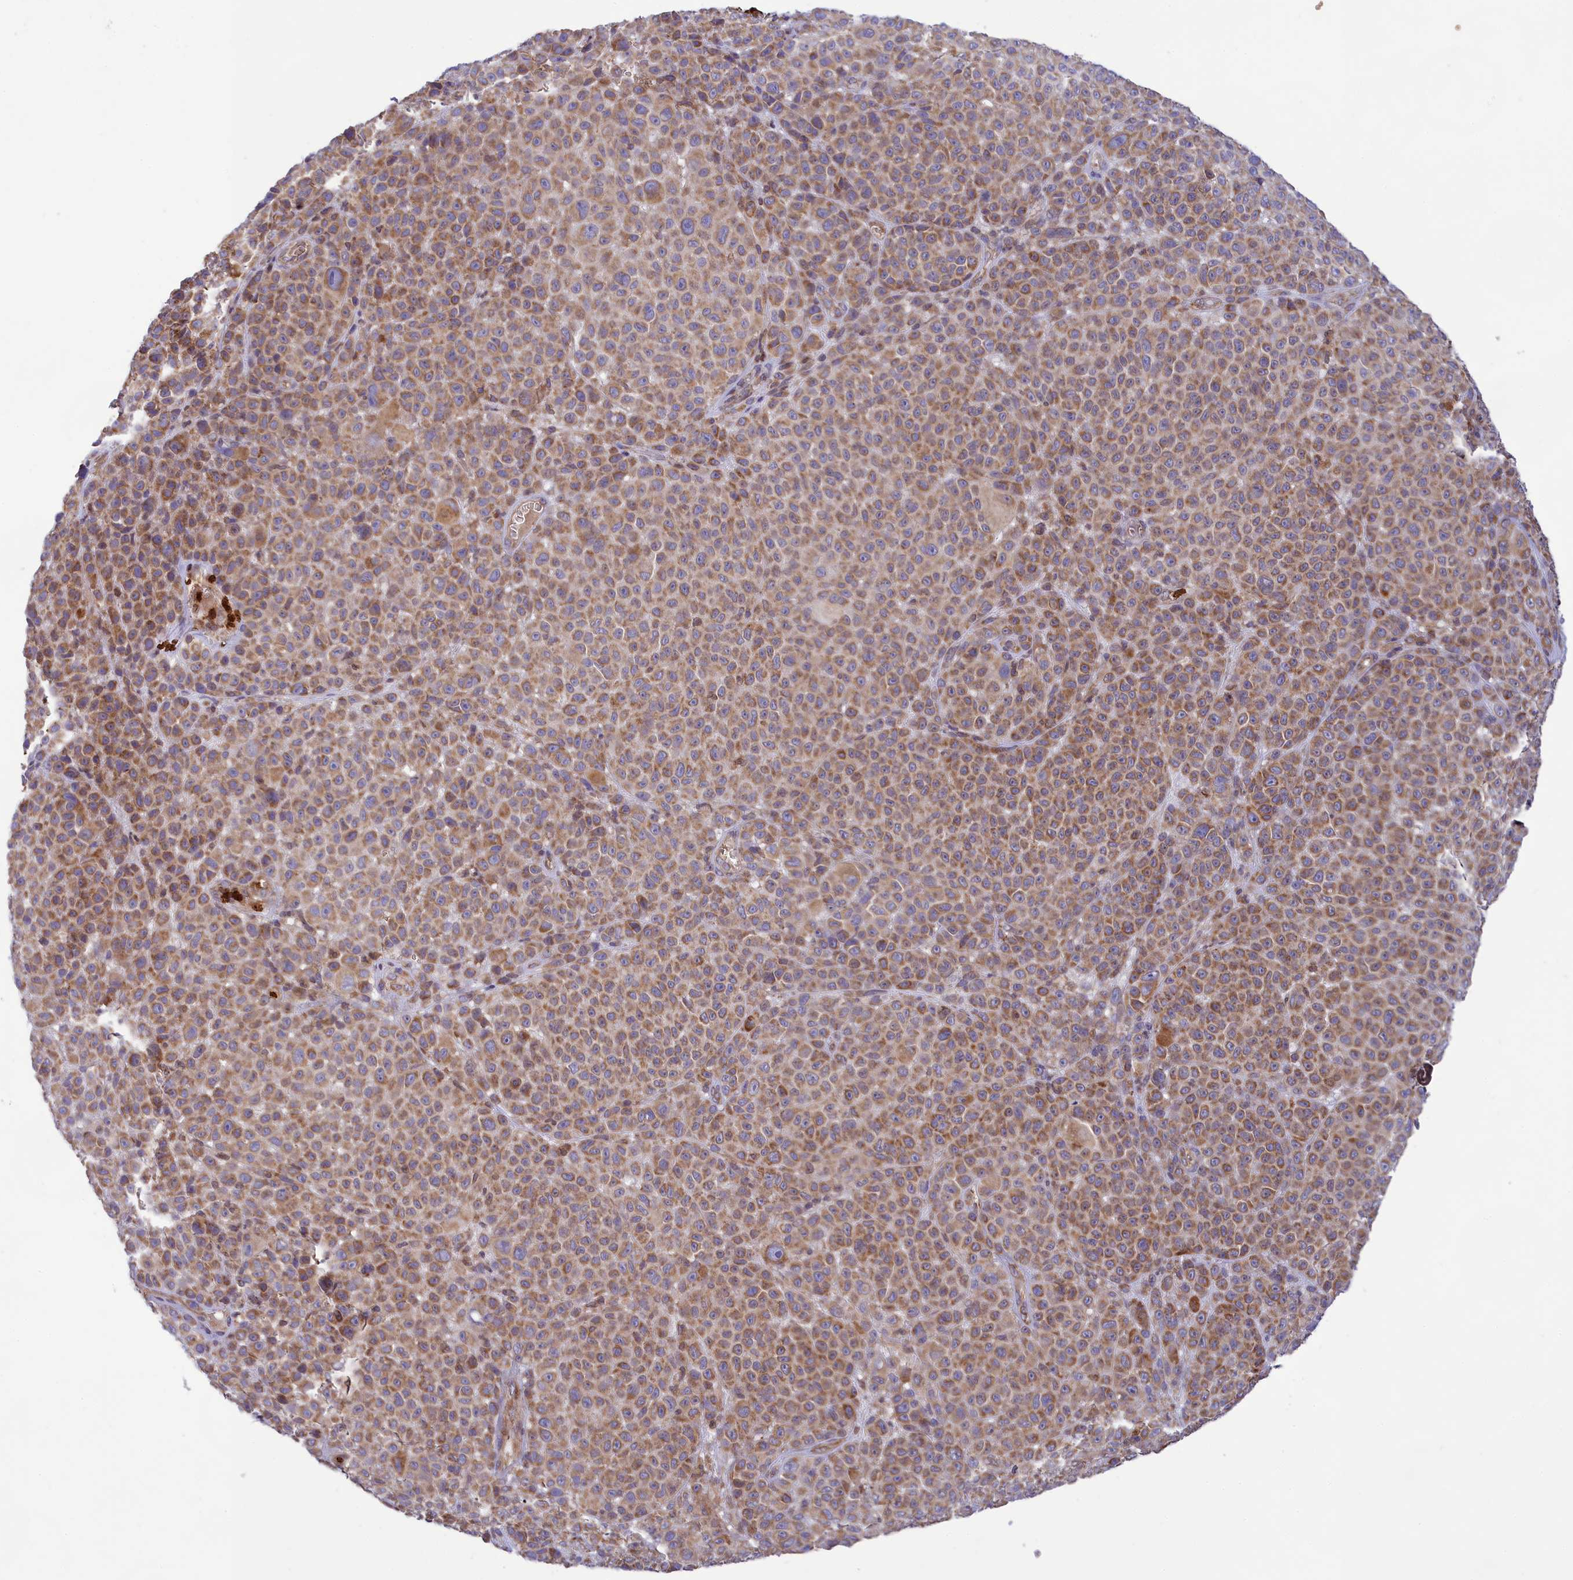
{"staining": {"intensity": "moderate", "quantity": ">75%", "location": "cytoplasmic/membranous"}, "tissue": "melanoma", "cell_type": "Tumor cells", "image_type": "cancer", "snomed": [{"axis": "morphology", "description": "Malignant melanoma, NOS"}, {"axis": "topography", "description": "Skin"}], "caption": "A medium amount of moderate cytoplasmic/membranous expression is identified in about >75% of tumor cells in malignant melanoma tissue.", "gene": "PKHD1L1", "patient": {"sex": "female", "age": 94}}